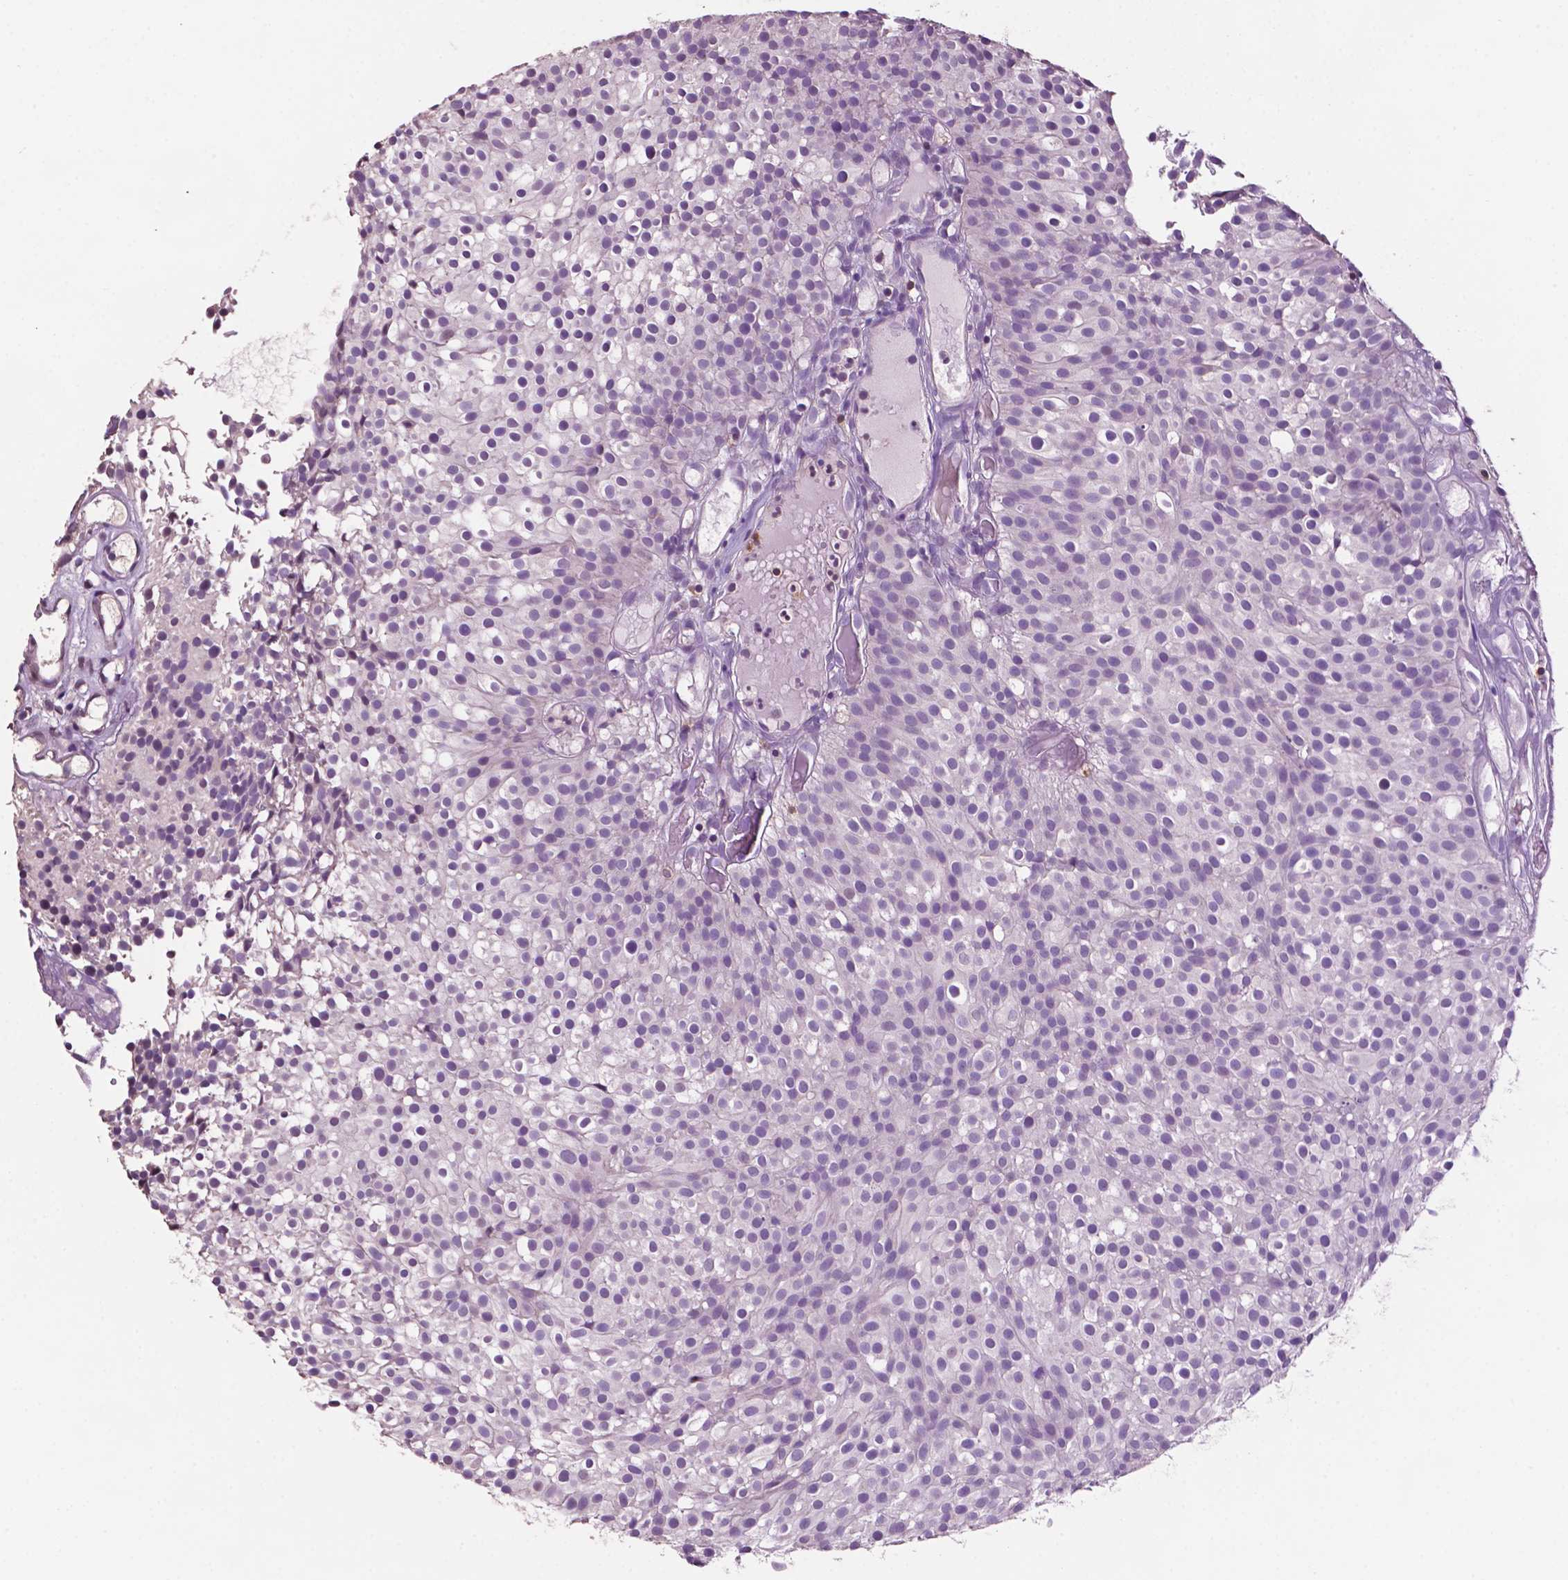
{"staining": {"intensity": "negative", "quantity": "none", "location": "none"}, "tissue": "urothelial cancer", "cell_type": "Tumor cells", "image_type": "cancer", "snomed": [{"axis": "morphology", "description": "Urothelial carcinoma, Low grade"}, {"axis": "topography", "description": "Urinary bladder"}], "caption": "A micrograph of human urothelial cancer is negative for staining in tumor cells. (Brightfield microscopy of DAB (3,3'-diaminobenzidine) IHC at high magnification).", "gene": "TBC1D10C", "patient": {"sex": "male", "age": 63}}